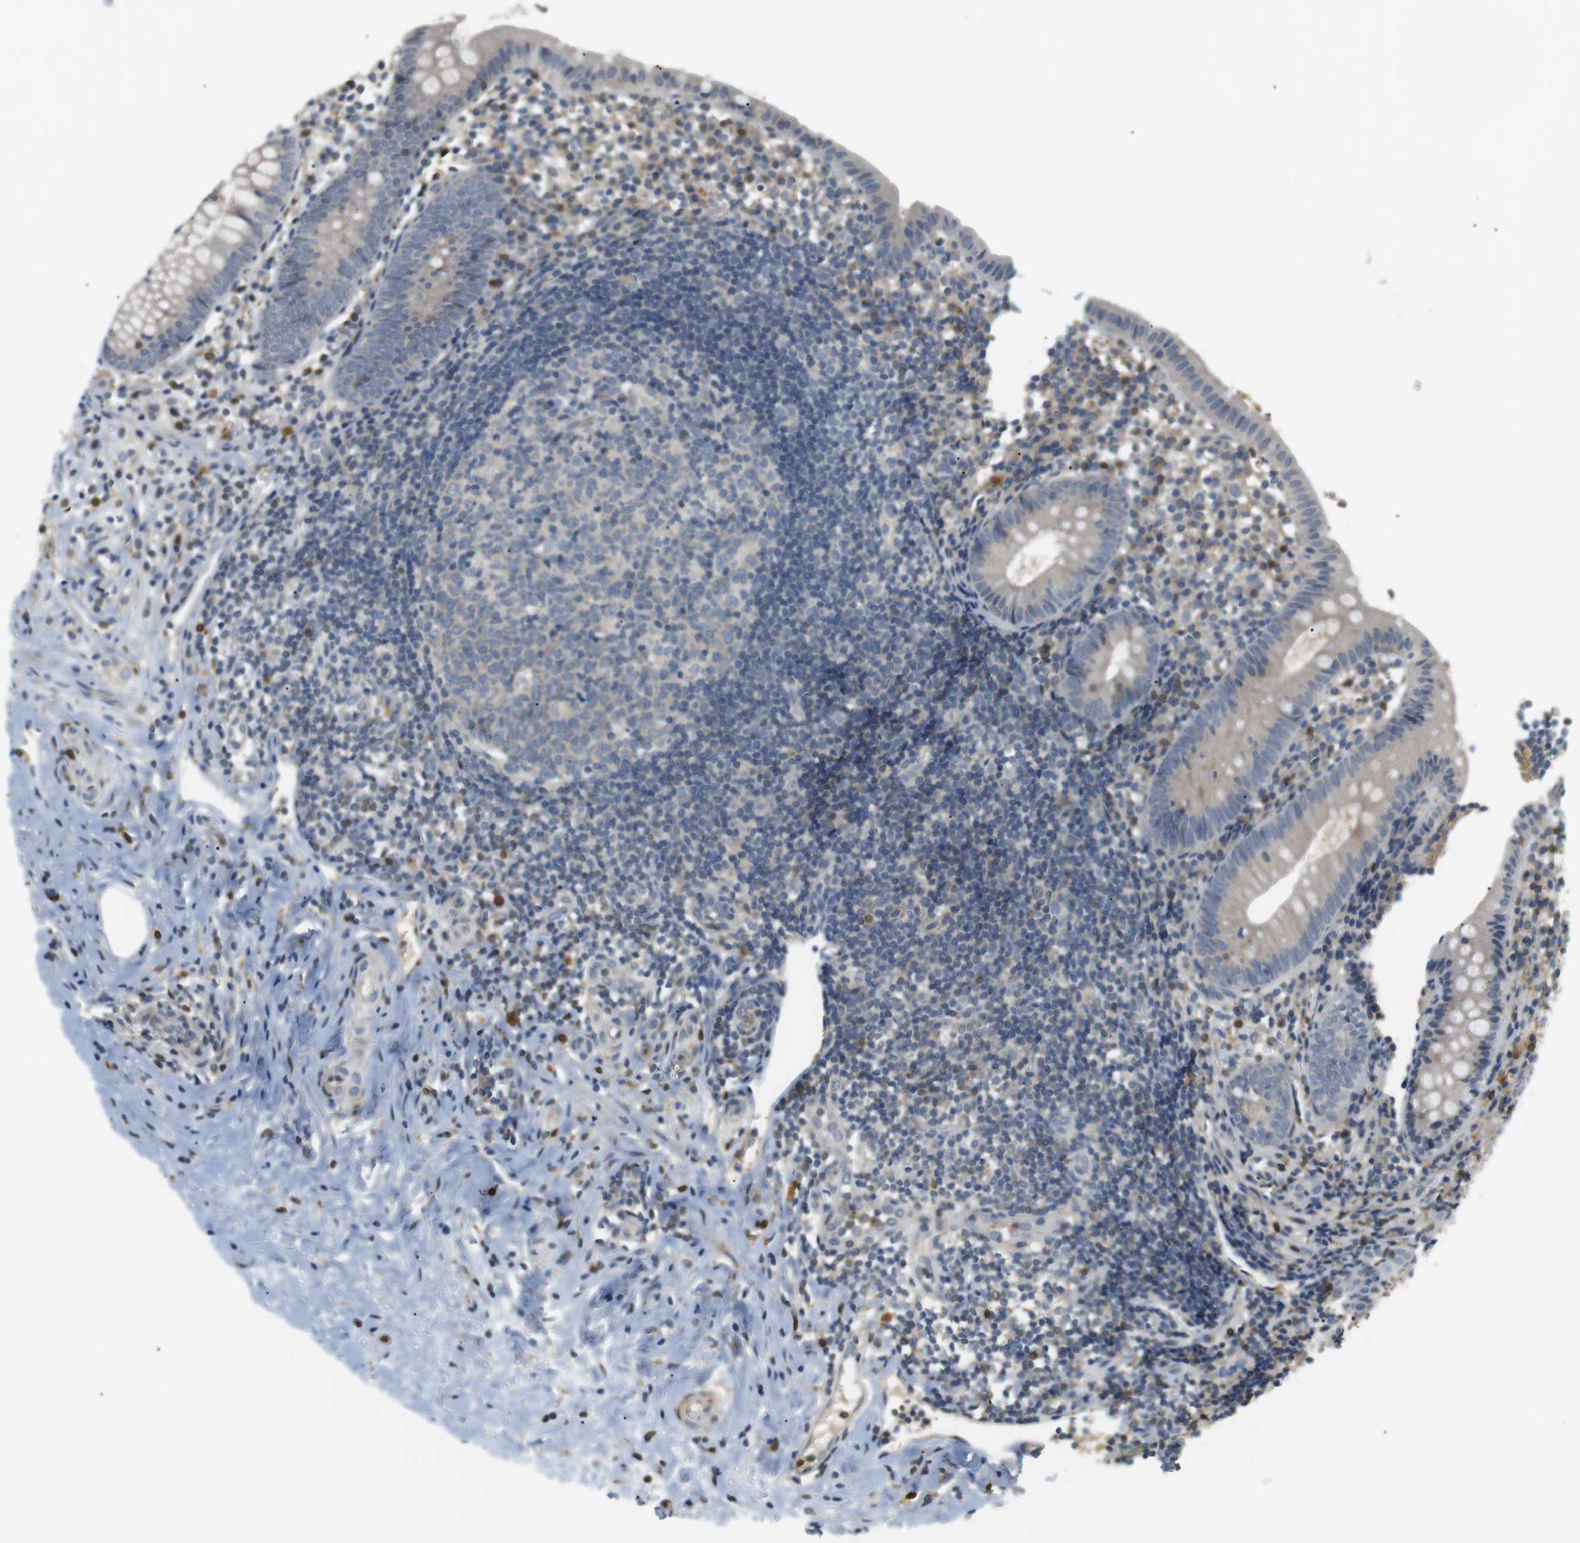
{"staining": {"intensity": "weak", "quantity": "25%-75%", "location": "cytoplasmic/membranous"}, "tissue": "appendix", "cell_type": "Glandular cells", "image_type": "normal", "snomed": [{"axis": "morphology", "description": "Normal tissue, NOS"}, {"axis": "topography", "description": "Appendix"}], "caption": "Brown immunohistochemical staining in normal appendix displays weak cytoplasmic/membranous positivity in approximately 25%-75% of glandular cells. Using DAB (3,3'-diaminobenzidine) (brown) and hematoxylin (blue) stains, captured at high magnification using brightfield microscopy.", "gene": "P2RY1", "patient": {"sex": "female", "age": 20}}